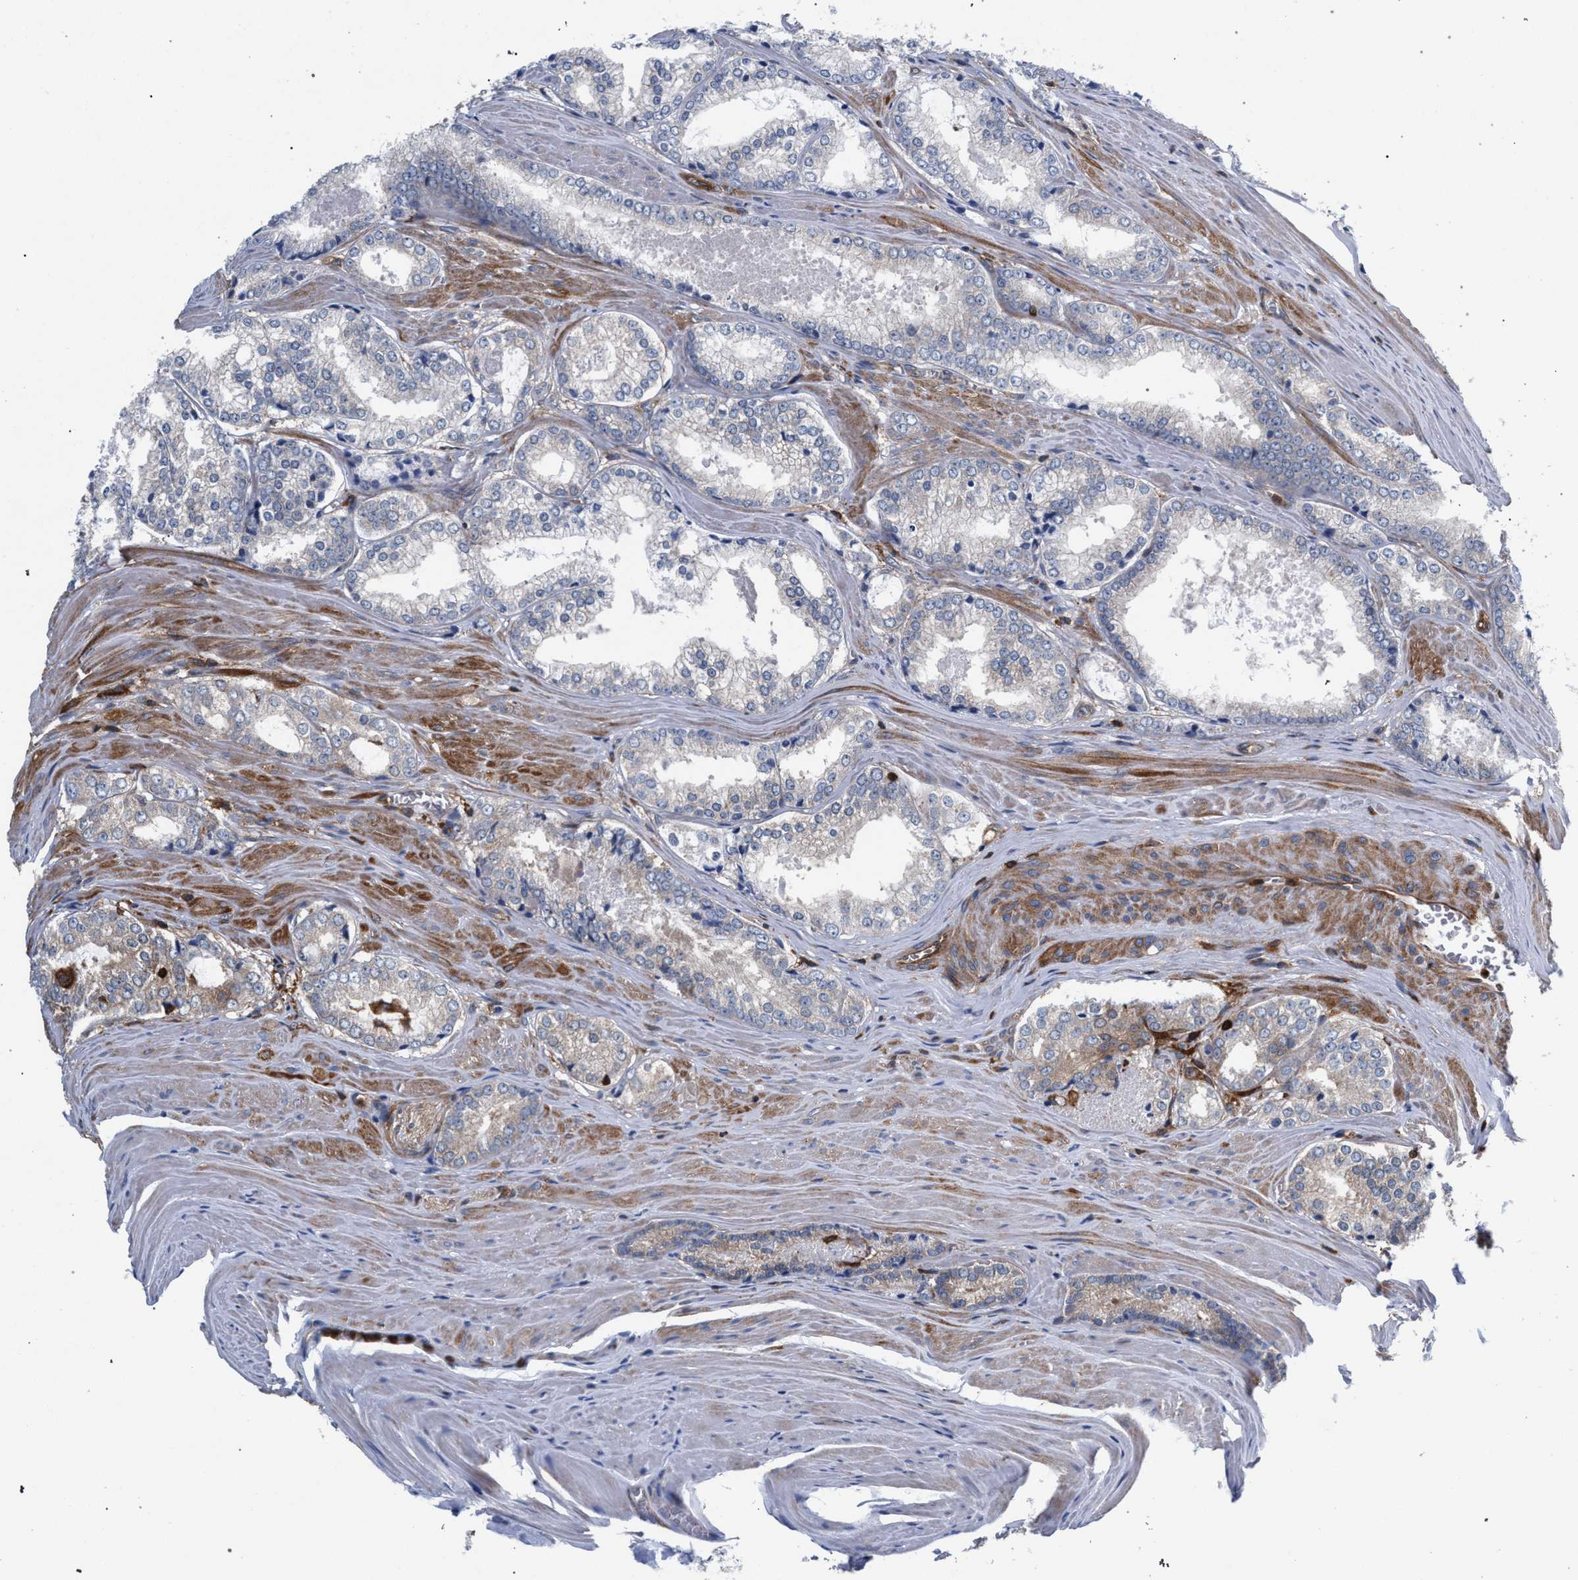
{"staining": {"intensity": "negative", "quantity": "none", "location": "none"}, "tissue": "prostate cancer", "cell_type": "Tumor cells", "image_type": "cancer", "snomed": [{"axis": "morphology", "description": "Adenocarcinoma, Low grade"}, {"axis": "topography", "description": "Prostate"}], "caption": "Immunohistochemical staining of human prostate cancer exhibits no significant positivity in tumor cells.", "gene": "LASP1", "patient": {"sex": "male", "age": 64}}